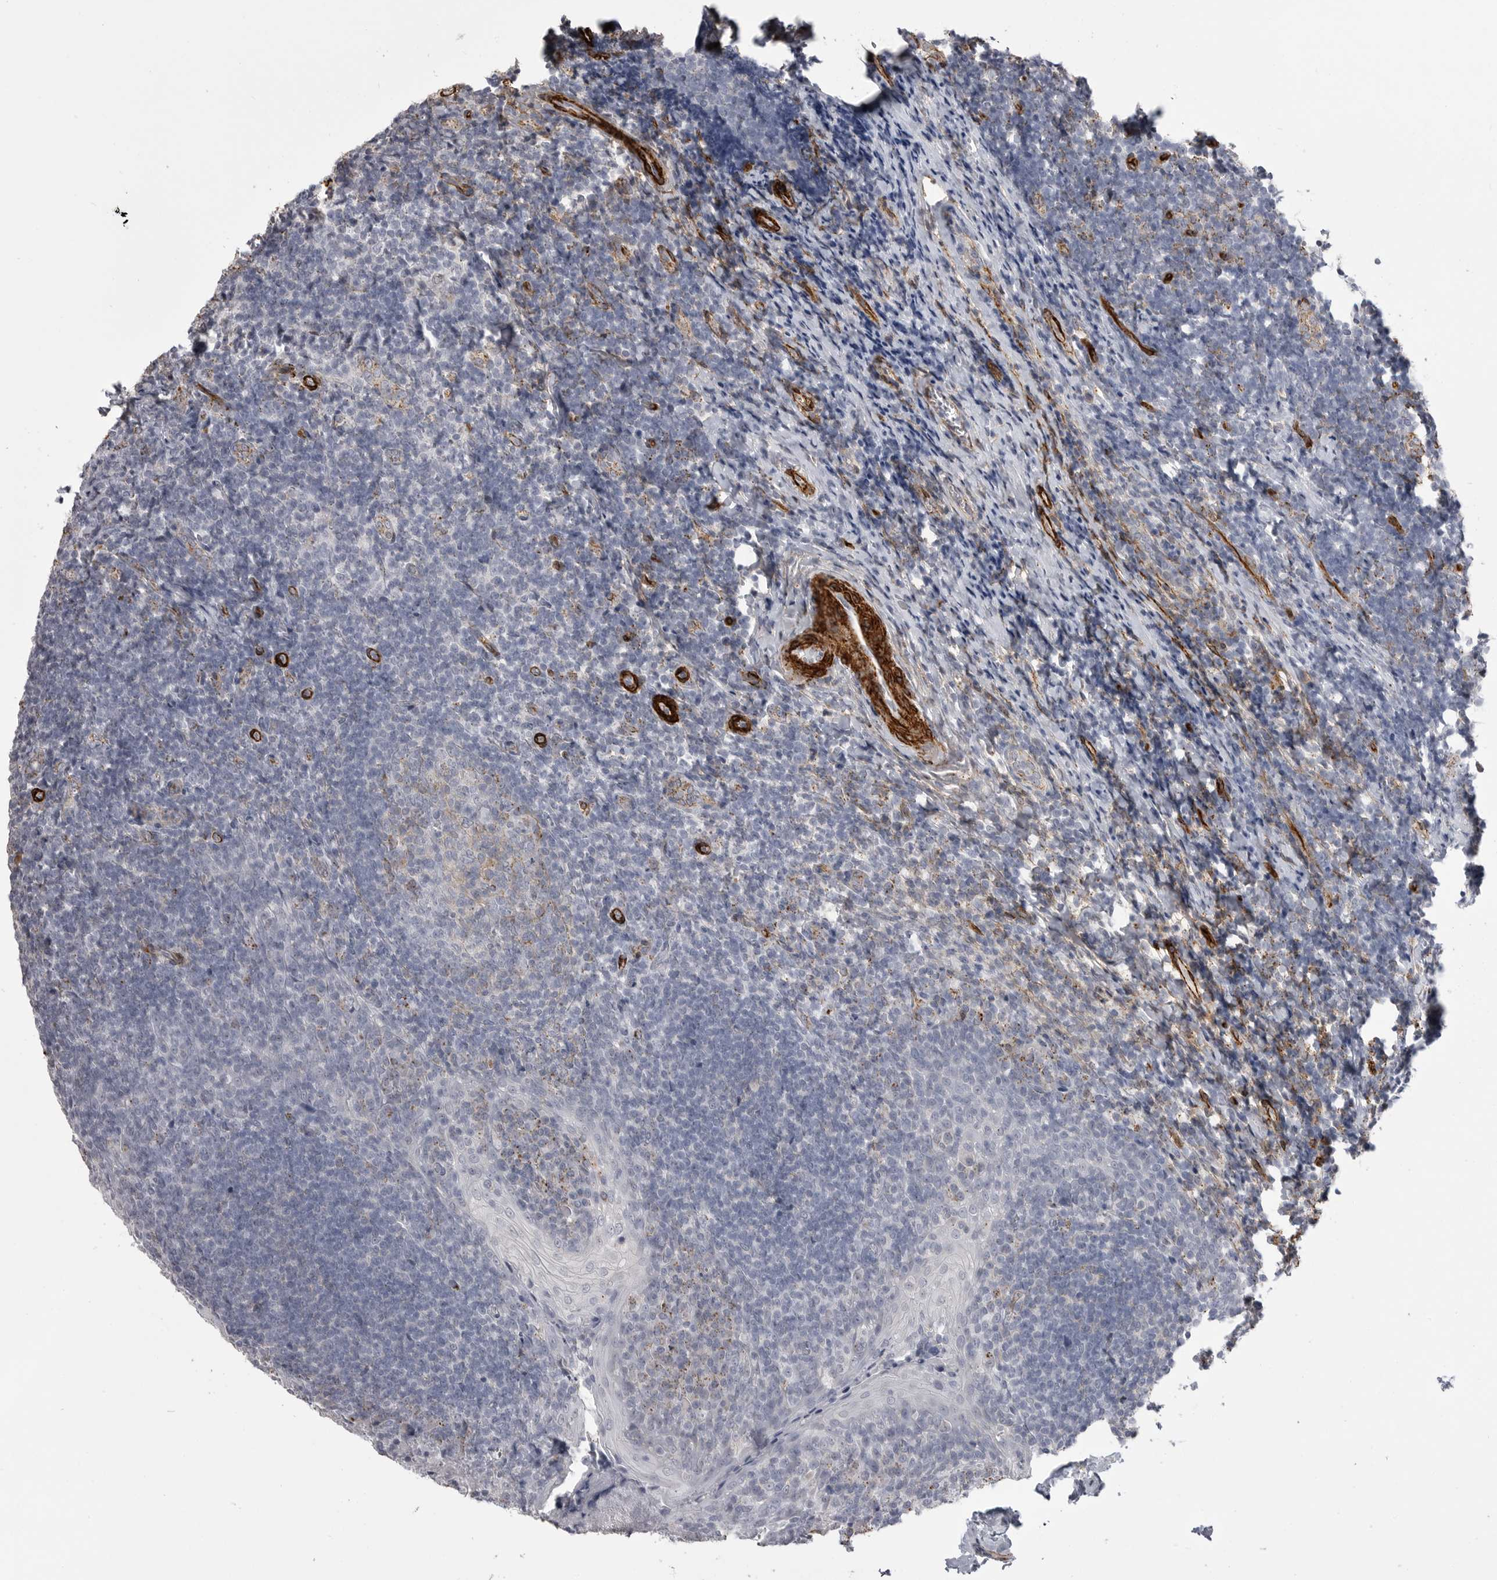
{"staining": {"intensity": "moderate", "quantity": "<25%", "location": "cytoplasmic/membranous"}, "tissue": "tonsil", "cell_type": "Germinal center cells", "image_type": "normal", "snomed": [{"axis": "morphology", "description": "Normal tissue, NOS"}, {"axis": "topography", "description": "Tonsil"}], "caption": "Brown immunohistochemical staining in normal human tonsil shows moderate cytoplasmic/membranous positivity in approximately <25% of germinal center cells.", "gene": "AOC3", "patient": {"sex": "male", "age": 27}}